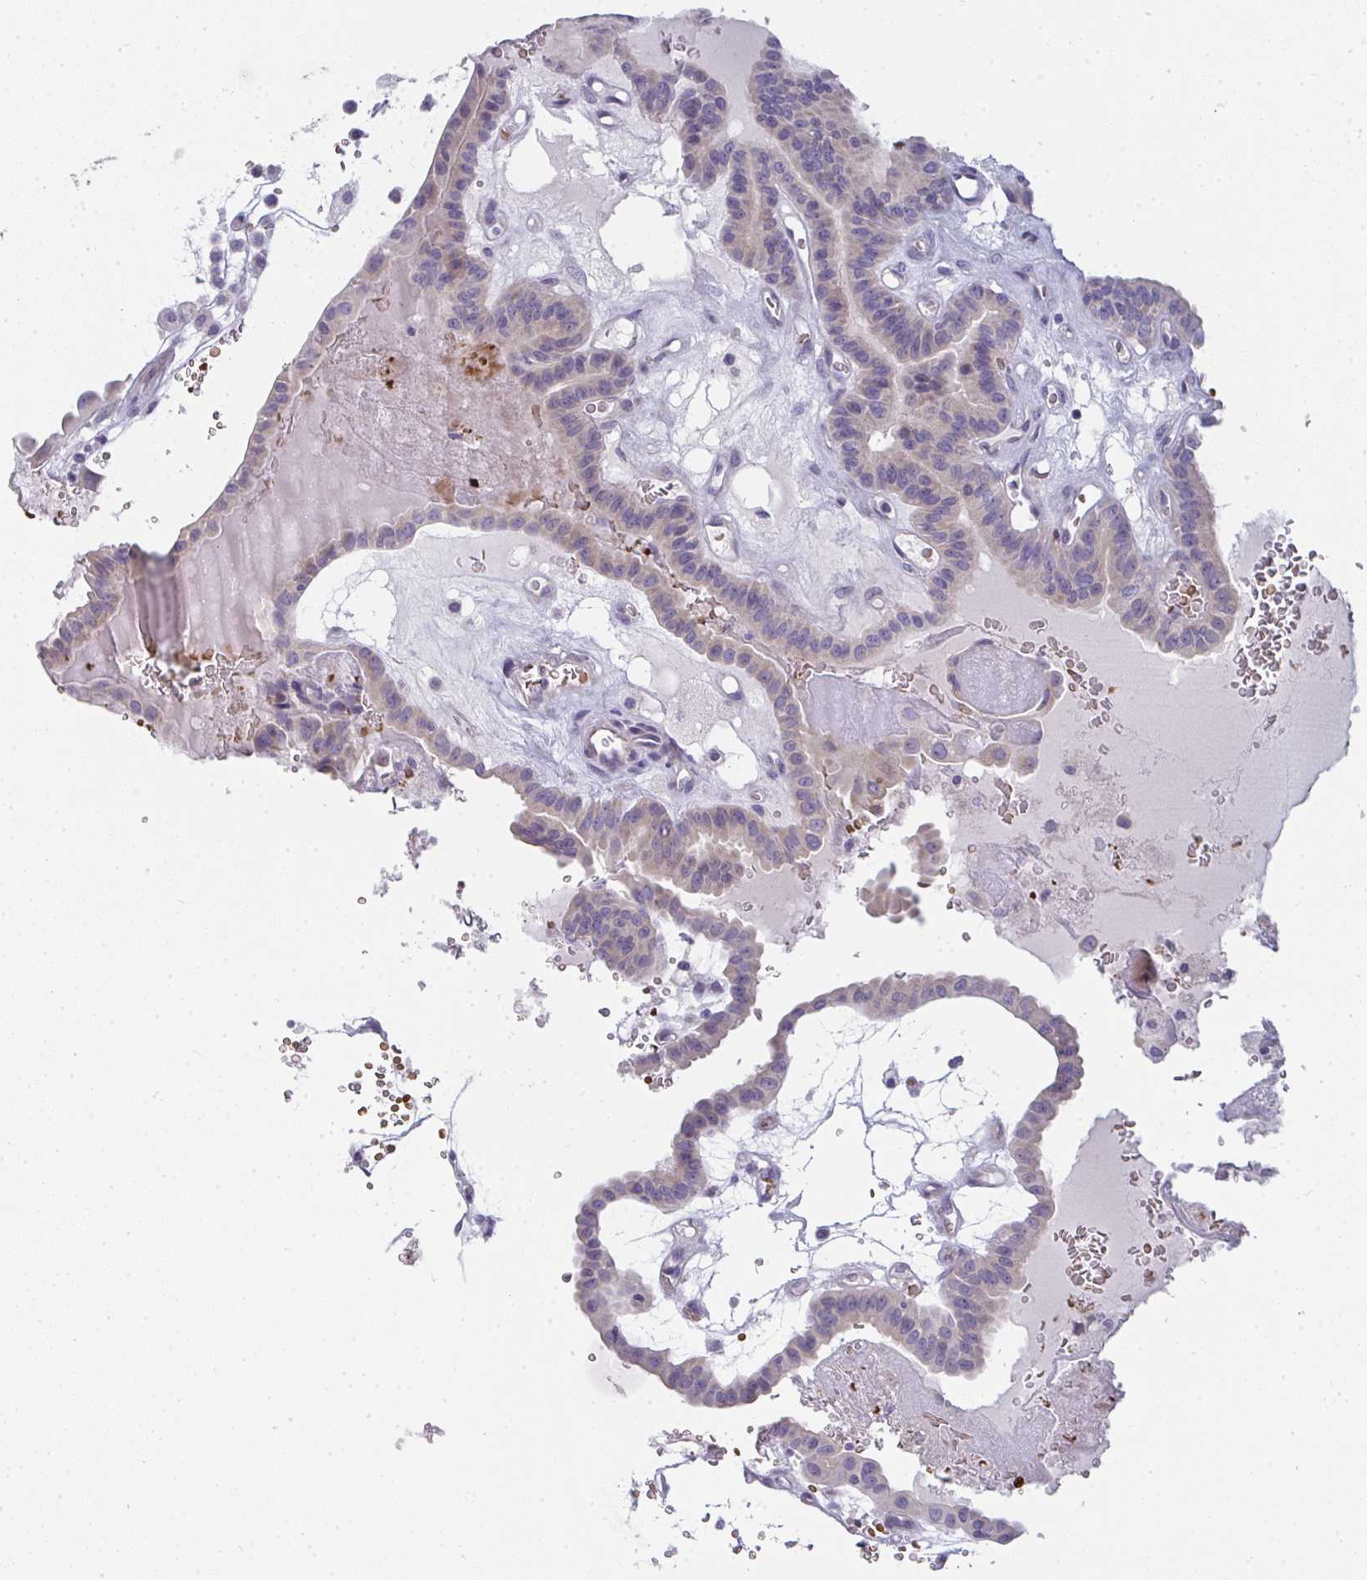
{"staining": {"intensity": "negative", "quantity": "none", "location": "none"}, "tissue": "thyroid cancer", "cell_type": "Tumor cells", "image_type": "cancer", "snomed": [{"axis": "morphology", "description": "Papillary adenocarcinoma, NOS"}, {"axis": "topography", "description": "Thyroid gland"}], "caption": "High power microscopy photomicrograph of an IHC histopathology image of thyroid papillary adenocarcinoma, revealing no significant positivity in tumor cells.", "gene": "SHB", "patient": {"sex": "male", "age": 87}}